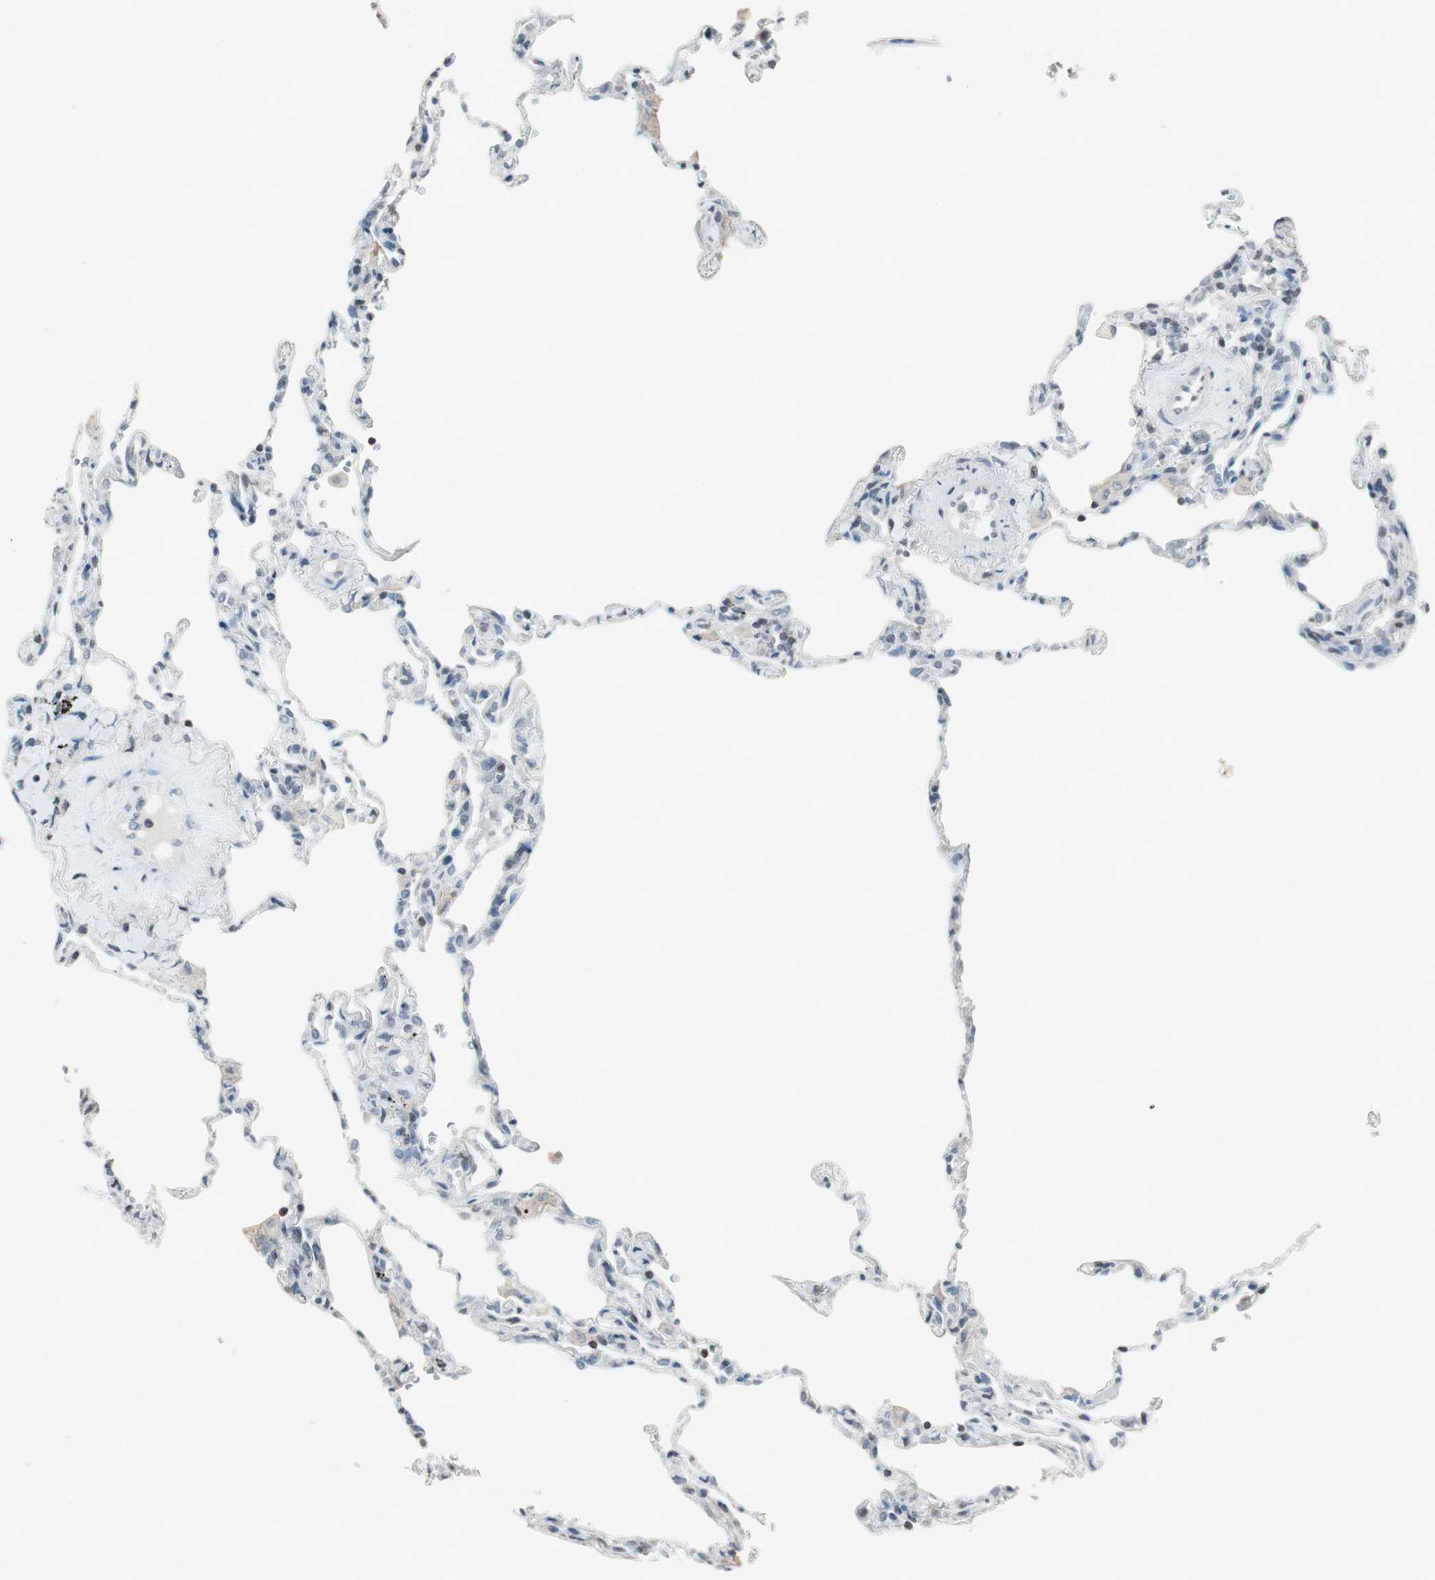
{"staining": {"intensity": "negative", "quantity": "none", "location": "none"}, "tissue": "lung", "cell_type": "Alveolar cells", "image_type": "normal", "snomed": [{"axis": "morphology", "description": "Normal tissue, NOS"}, {"axis": "topography", "description": "Lung"}], "caption": "DAB (3,3'-diaminobenzidine) immunohistochemical staining of unremarkable human lung demonstrates no significant expression in alveolar cells. Brightfield microscopy of immunohistochemistry stained with DAB (brown) and hematoxylin (blue), captured at high magnification.", "gene": "ARG2", "patient": {"sex": "male", "age": 59}}